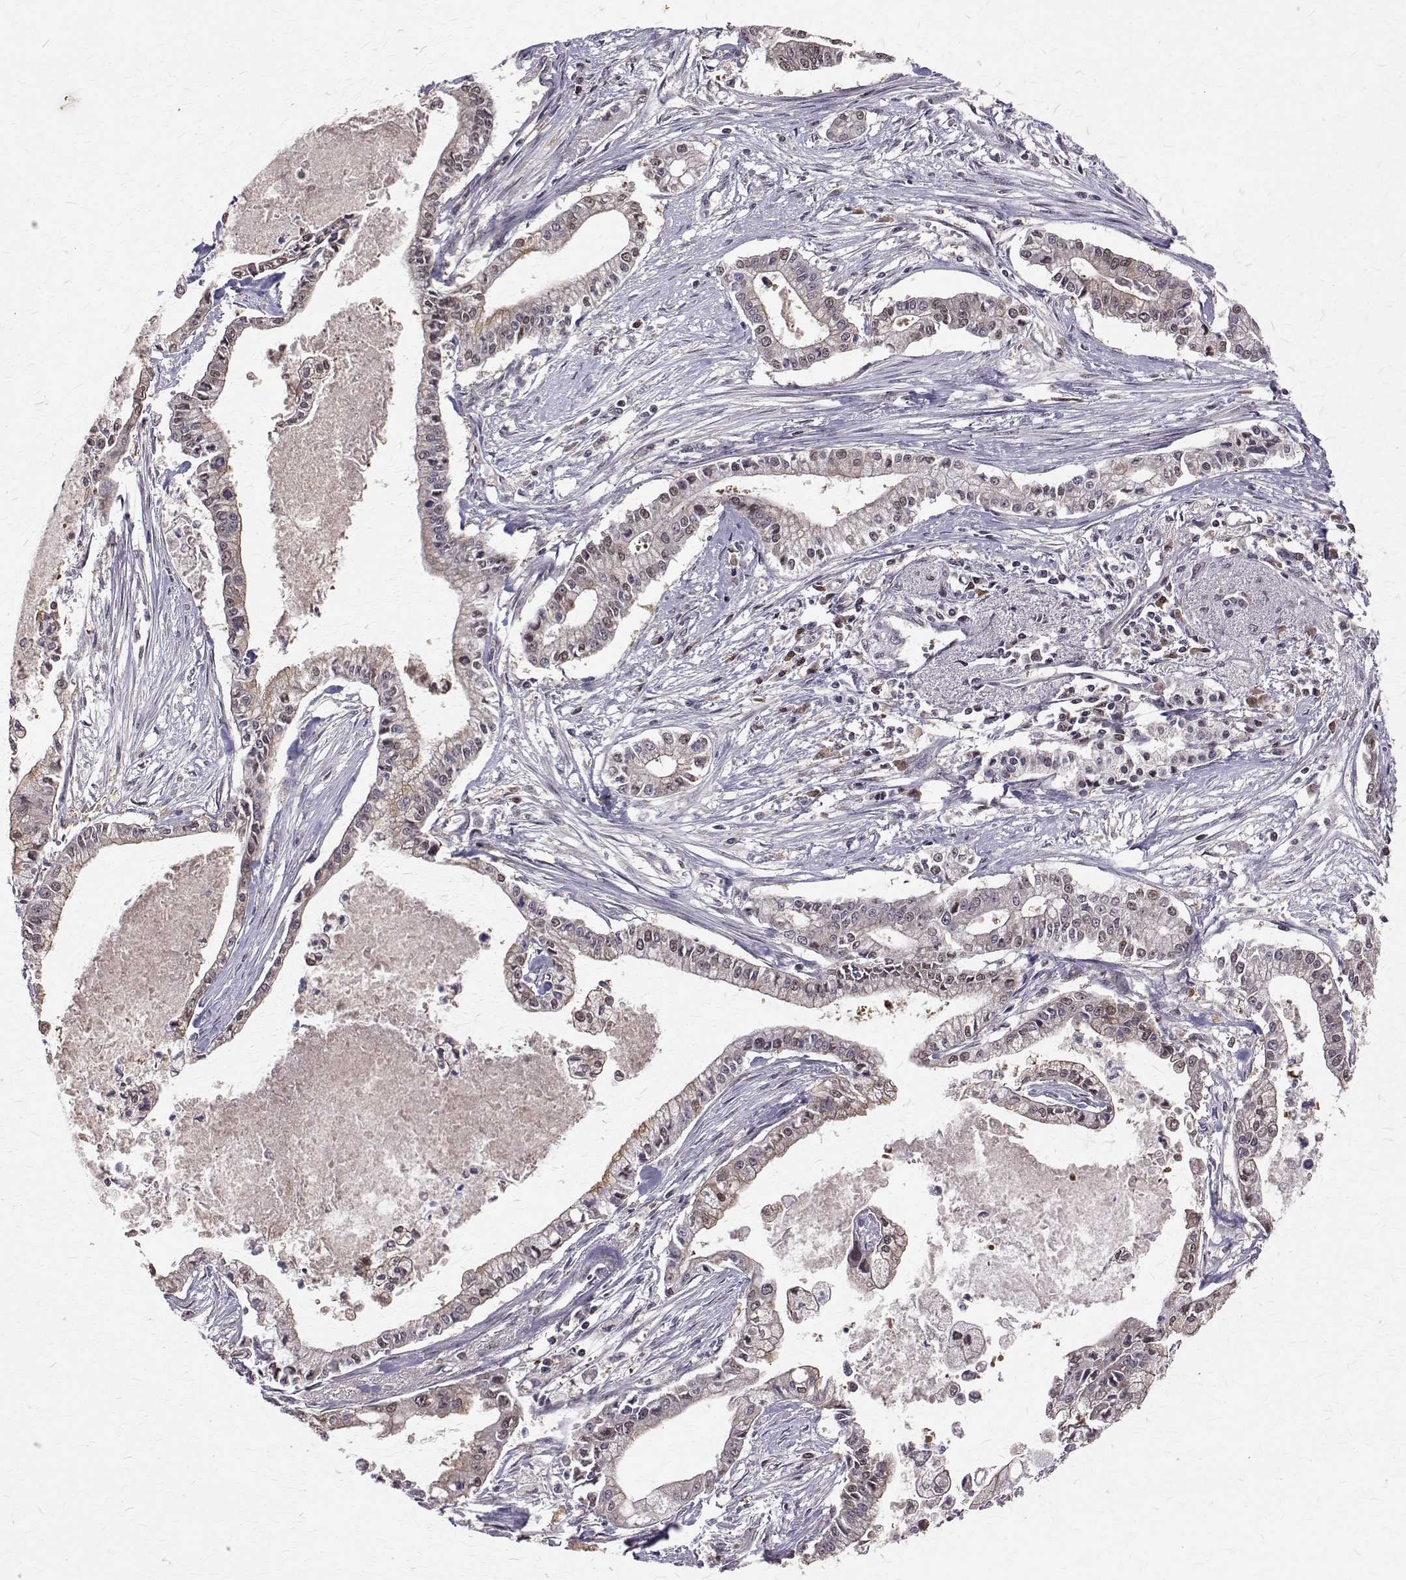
{"staining": {"intensity": "weak", "quantity": "<25%", "location": "nuclear"}, "tissue": "pancreatic cancer", "cell_type": "Tumor cells", "image_type": "cancer", "snomed": [{"axis": "morphology", "description": "Adenocarcinoma, NOS"}, {"axis": "topography", "description": "Pancreas"}], "caption": "Tumor cells show no significant positivity in pancreatic cancer (adenocarcinoma).", "gene": "NIF3L1", "patient": {"sex": "female", "age": 65}}